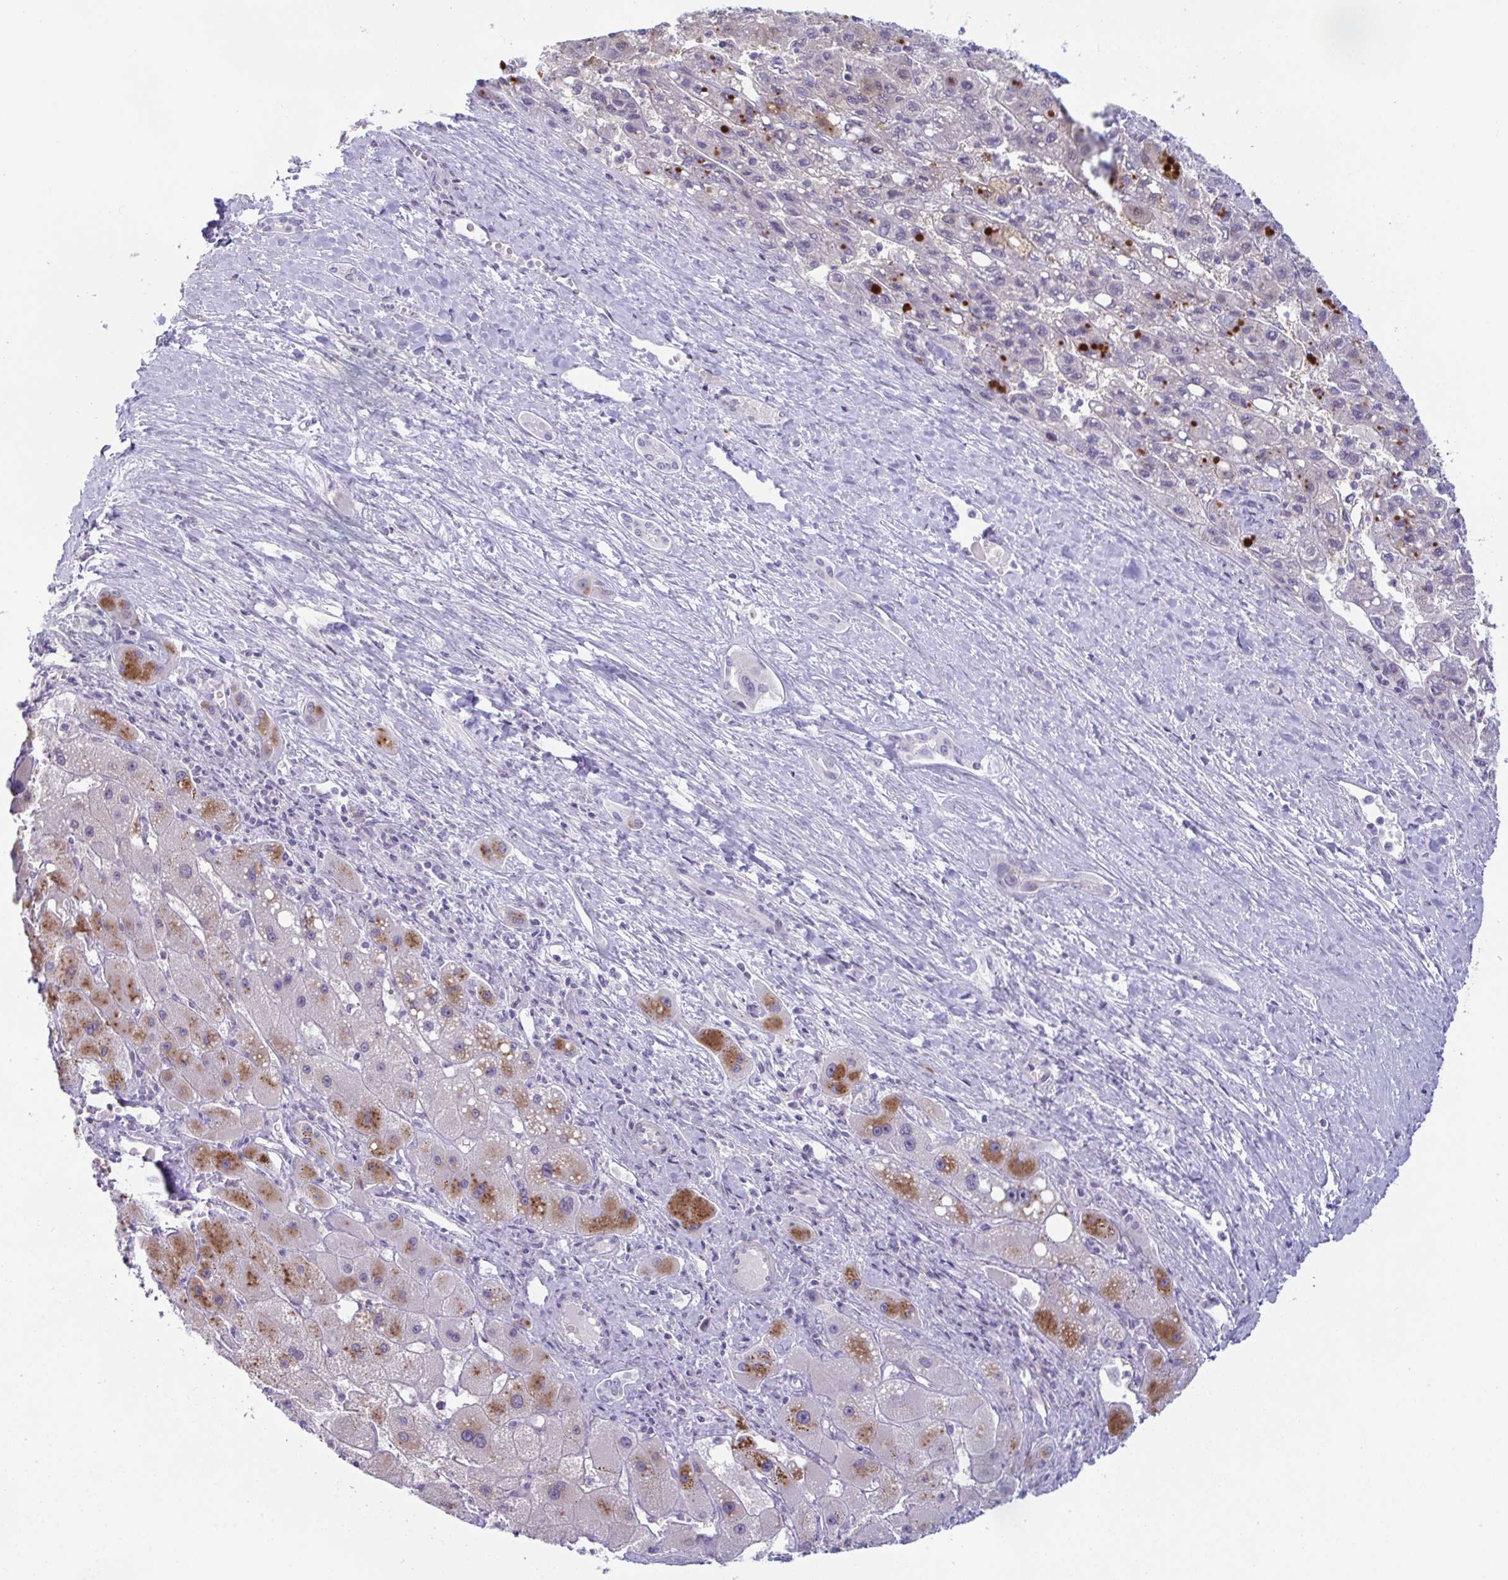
{"staining": {"intensity": "negative", "quantity": "none", "location": "none"}, "tissue": "liver cancer", "cell_type": "Tumor cells", "image_type": "cancer", "snomed": [{"axis": "morphology", "description": "Carcinoma, Hepatocellular, NOS"}, {"axis": "topography", "description": "Liver"}], "caption": "Immunohistochemistry (IHC) histopathology image of liver cancer stained for a protein (brown), which shows no staining in tumor cells.", "gene": "USP35", "patient": {"sex": "female", "age": 82}}